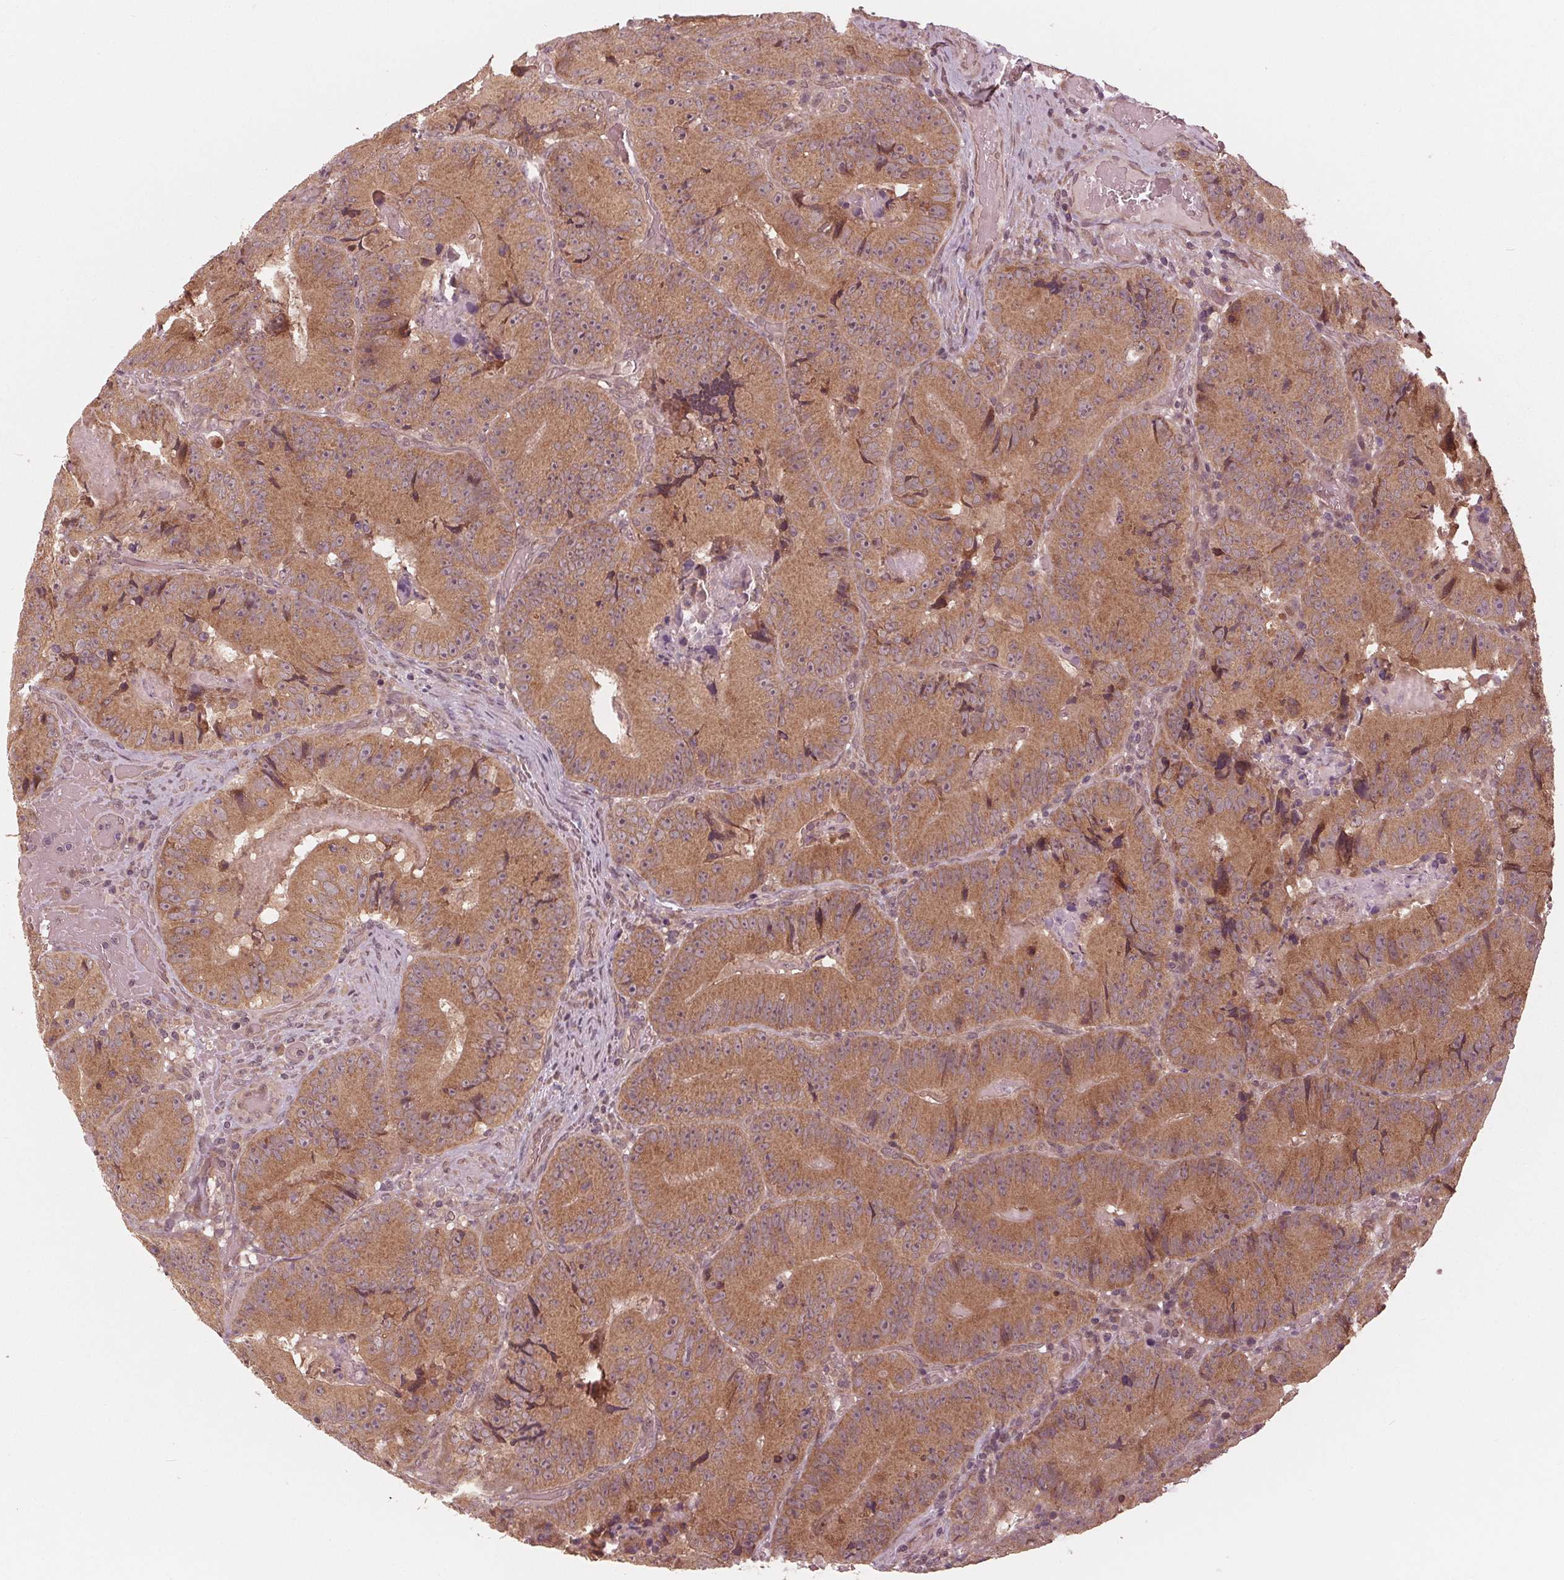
{"staining": {"intensity": "moderate", "quantity": ">75%", "location": "cytoplasmic/membranous"}, "tissue": "colorectal cancer", "cell_type": "Tumor cells", "image_type": "cancer", "snomed": [{"axis": "morphology", "description": "Adenocarcinoma, NOS"}, {"axis": "topography", "description": "Colon"}], "caption": "About >75% of tumor cells in human colorectal adenocarcinoma display moderate cytoplasmic/membranous protein staining as visualized by brown immunohistochemical staining.", "gene": "ZNF471", "patient": {"sex": "female", "age": 86}}